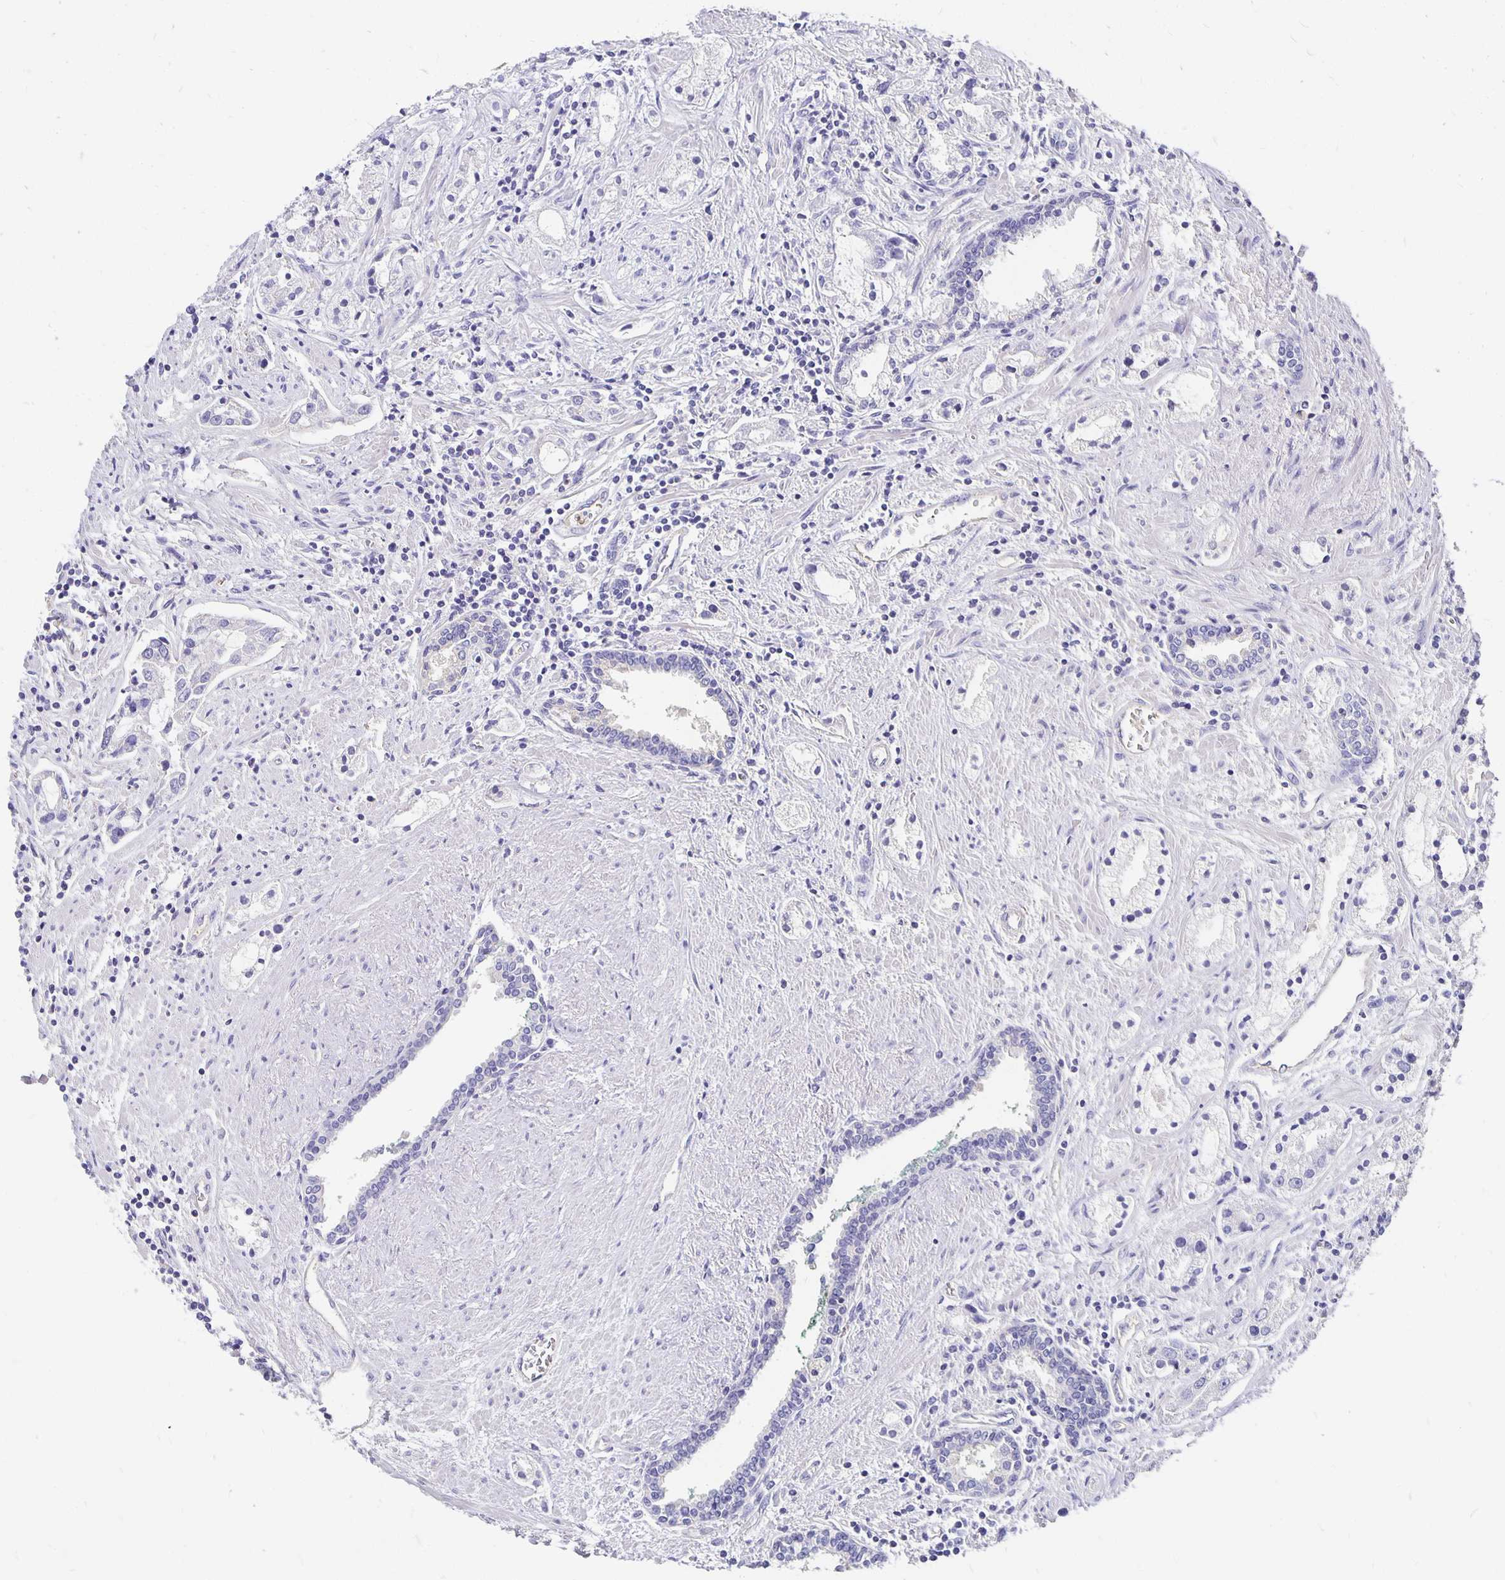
{"staining": {"intensity": "negative", "quantity": "none", "location": "none"}, "tissue": "prostate cancer", "cell_type": "Tumor cells", "image_type": "cancer", "snomed": [{"axis": "morphology", "description": "Adenocarcinoma, Medium grade"}, {"axis": "topography", "description": "Prostate"}], "caption": "Immunohistochemistry micrograph of prostate adenocarcinoma (medium-grade) stained for a protein (brown), which demonstrates no staining in tumor cells.", "gene": "APOB", "patient": {"sex": "male", "age": 57}}